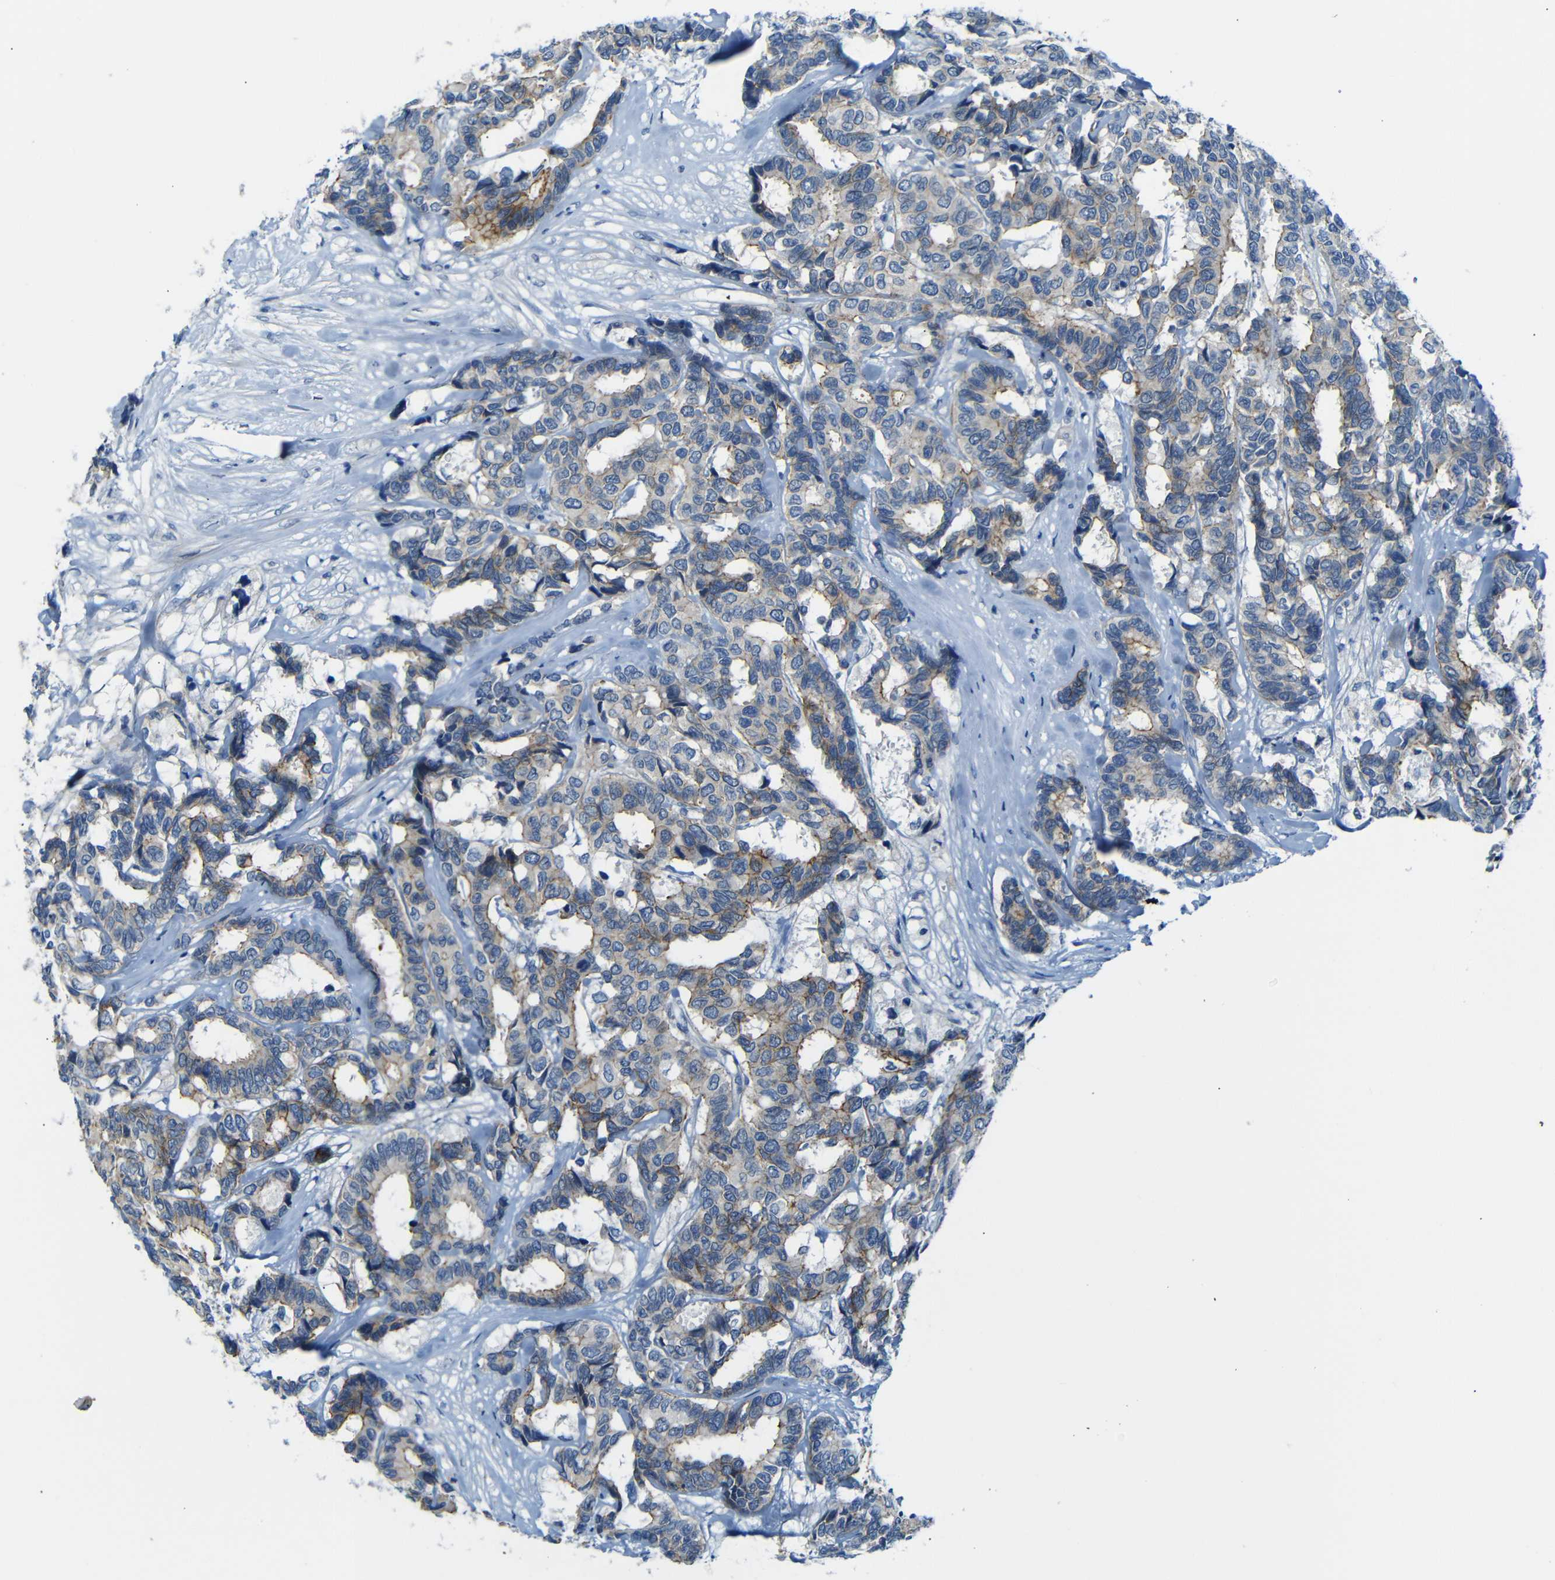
{"staining": {"intensity": "moderate", "quantity": ">75%", "location": "cytoplasmic/membranous"}, "tissue": "breast cancer", "cell_type": "Tumor cells", "image_type": "cancer", "snomed": [{"axis": "morphology", "description": "Duct carcinoma"}, {"axis": "topography", "description": "Breast"}], "caption": "IHC of breast invasive ductal carcinoma exhibits medium levels of moderate cytoplasmic/membranous positivity in about >75% of tumor cells.", "gene": "ANK3", "patient": {"sex": "female", "age": 87}}